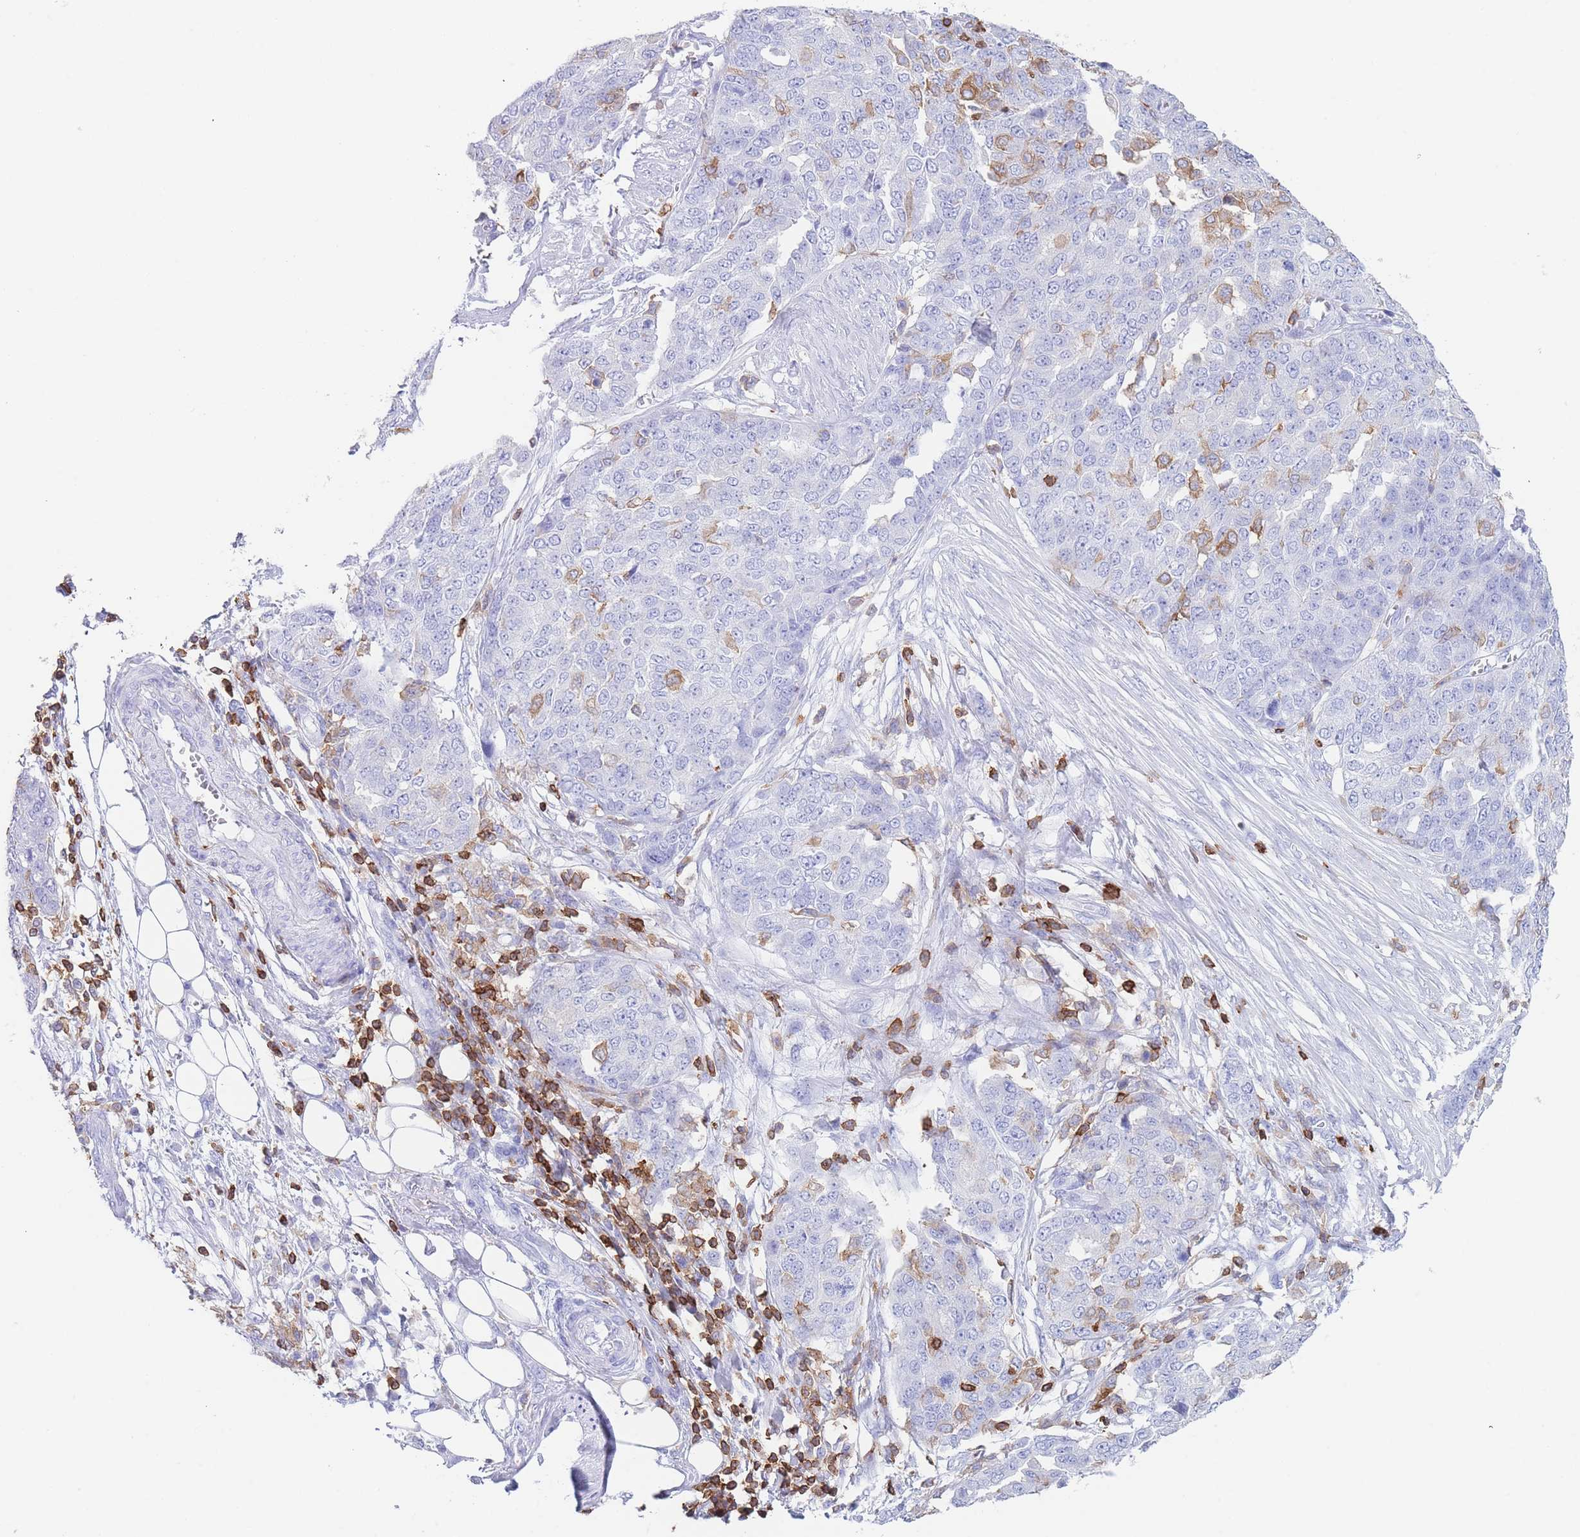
{"staining": {"intensity": "weak", "quantity": "<25%", "location": "cytoplasmic/membranous"}, "tissue": "ovarian cancer", "cell_type": "Tumor cells", "image_type": "cancer", "snomed": [{"axis": "morphology", "description": "Cystadenocarcinoma, serous, NOS"}, {"axis": "topography", "description": "Soft tissue"}, {"axis": "topography", "description": "Ovary"}], "caption": "Immunohistochemical staining of human ovarian serous cystadenocarcinoma exhibits no significant positivity in tumor cells.", "gene": "CORO1A", "patient": {"sex": "female", "age": 57}}